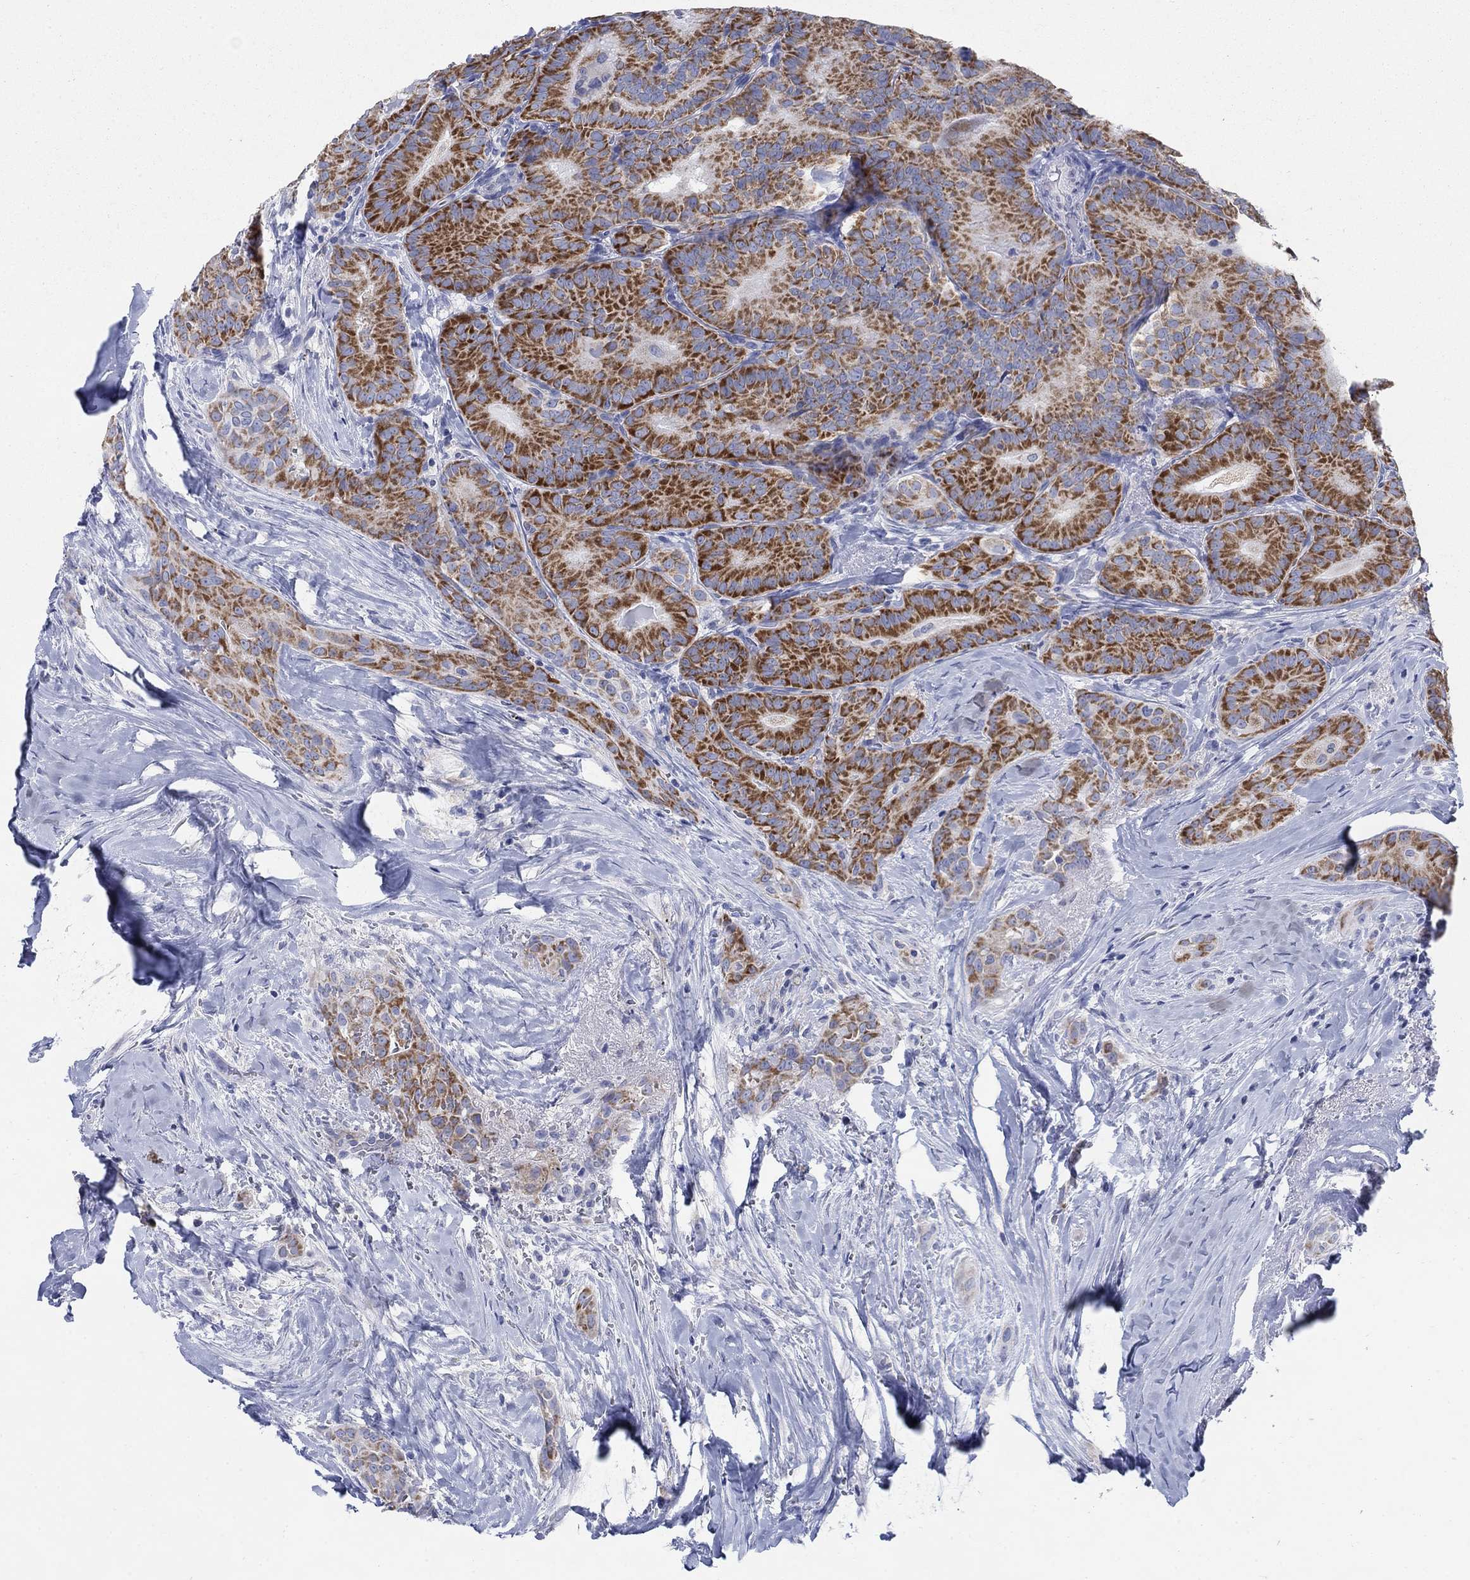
{"staining": {"intensity": "strong", "quantity": ">75%", "location": "cytoplasmic/membranous"}, "tissue": "thyroid cancer", "cell_type": "Tumor cells", "image_type": "cancer", "snomed": [{"axis": "morphology", "description": "Papillary adenocarcinoma, NOS"}, {"axis": "topography", "description": "Thyroid gland"}], "caption": "IHC histopathology image of papillary adenocarcinoma (thyroid) stained for a protein (brown), which demonstrates high levels of strong cytoplasmic/membranous staining in approximately >75% of tumor cells.", "gene": "SCCPDH", "patient": {"sex": "male", "age": 61}}